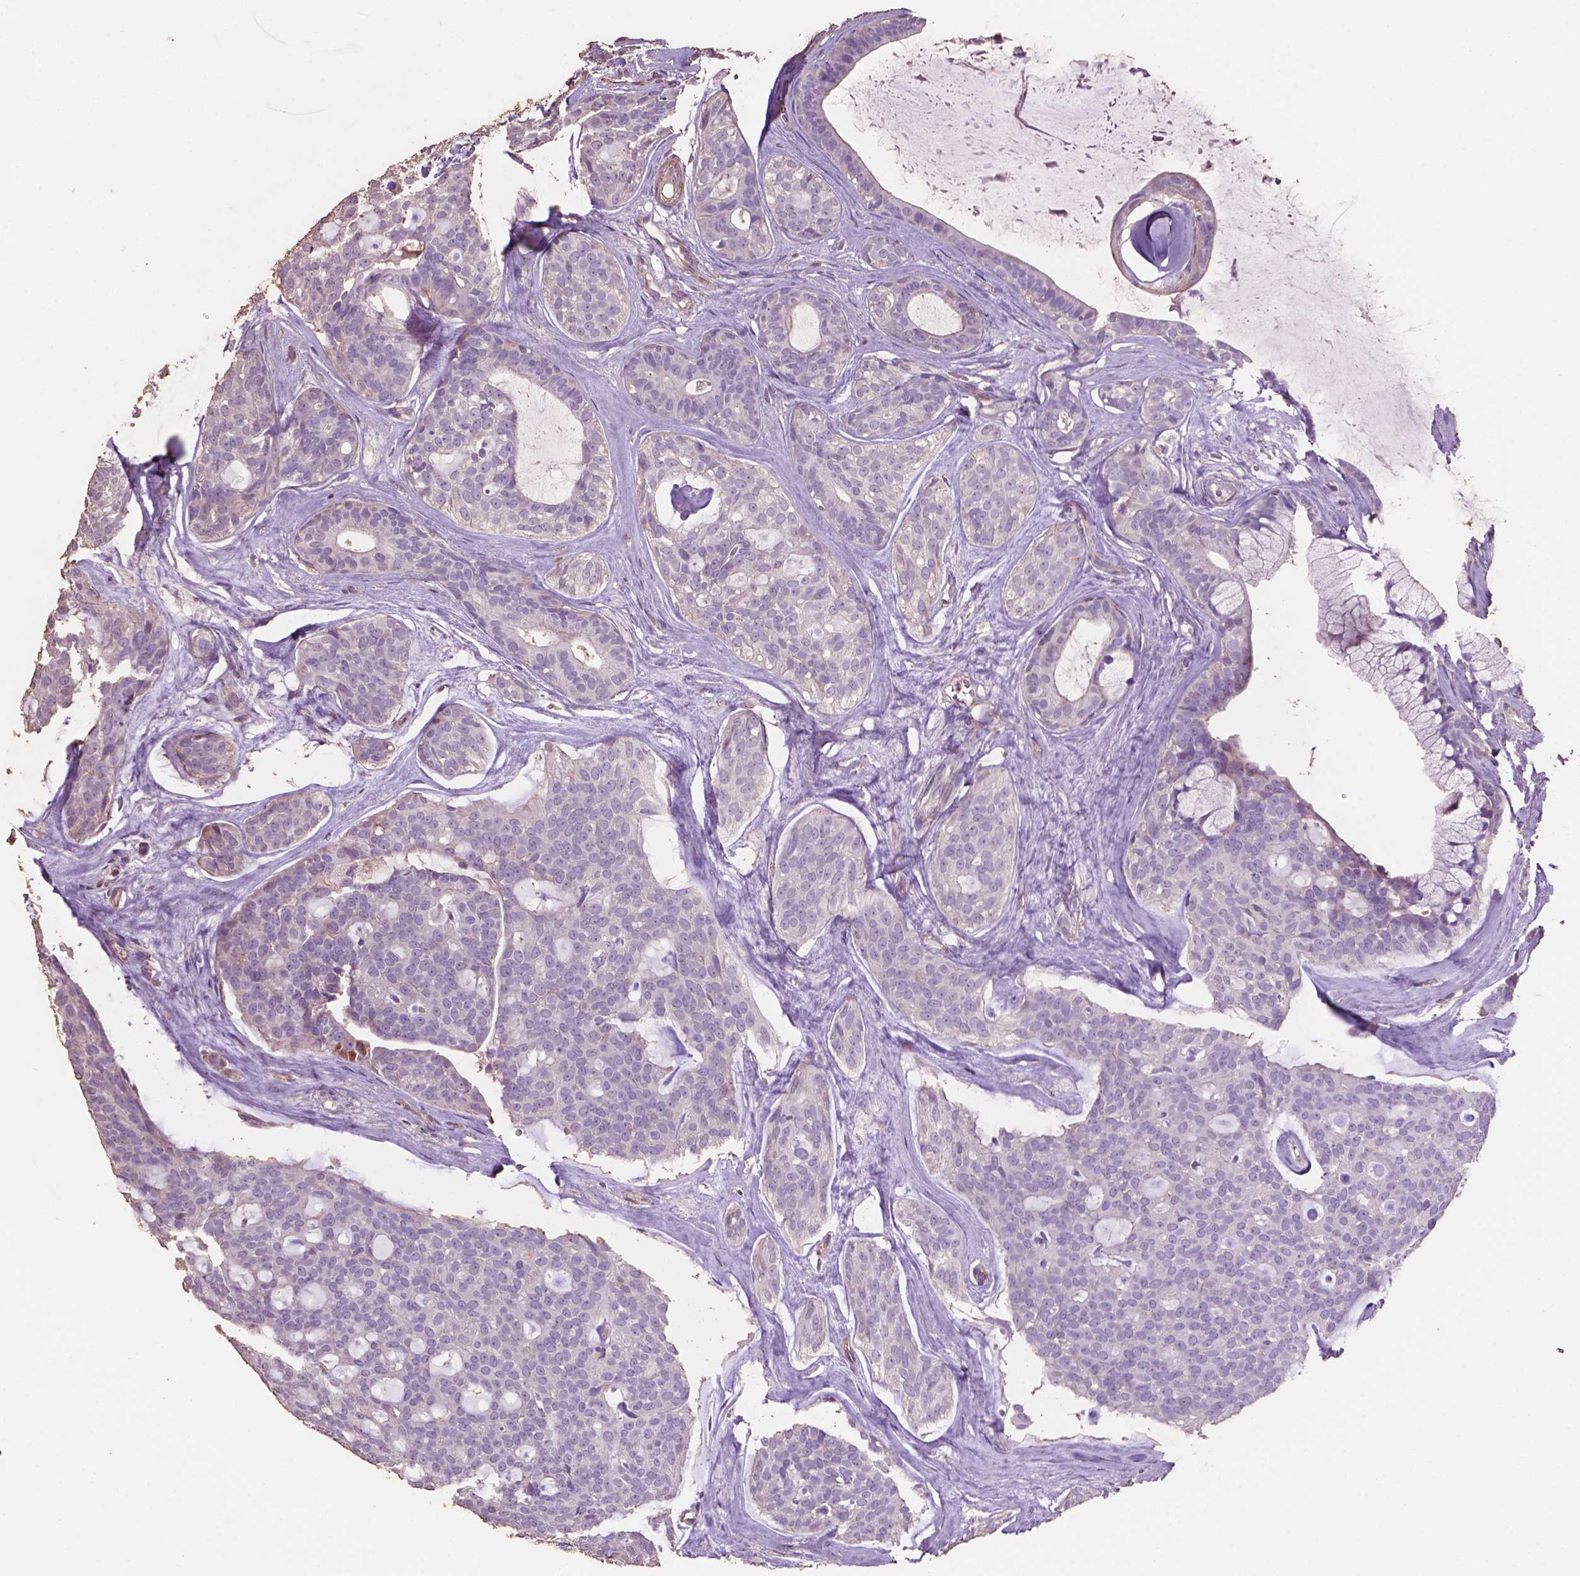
{"staining": {"intensity": "negative", "quantity": "none", "location": "none"}, "tissue": "head and neck cancer", "cell_type": "Tumor cells", "image_type": "cancer", "snomed": [{"axis": "morphology", "description": "Adenocarcinoma, NOS"}, {"axis": "topography", "description": "Head-Neck"}], "caption": "A micrograph of human head and neck adenocarcinoma is negative for staining in tumor cells. Brightfield microscopy of IHC stained with DAB (3,3'-diaminobenzidine) (brown) and hematoxylin (blue), captured at high magnification.", "gene": "COMMD4", "patient": {"sex": "male", "age": 66}}